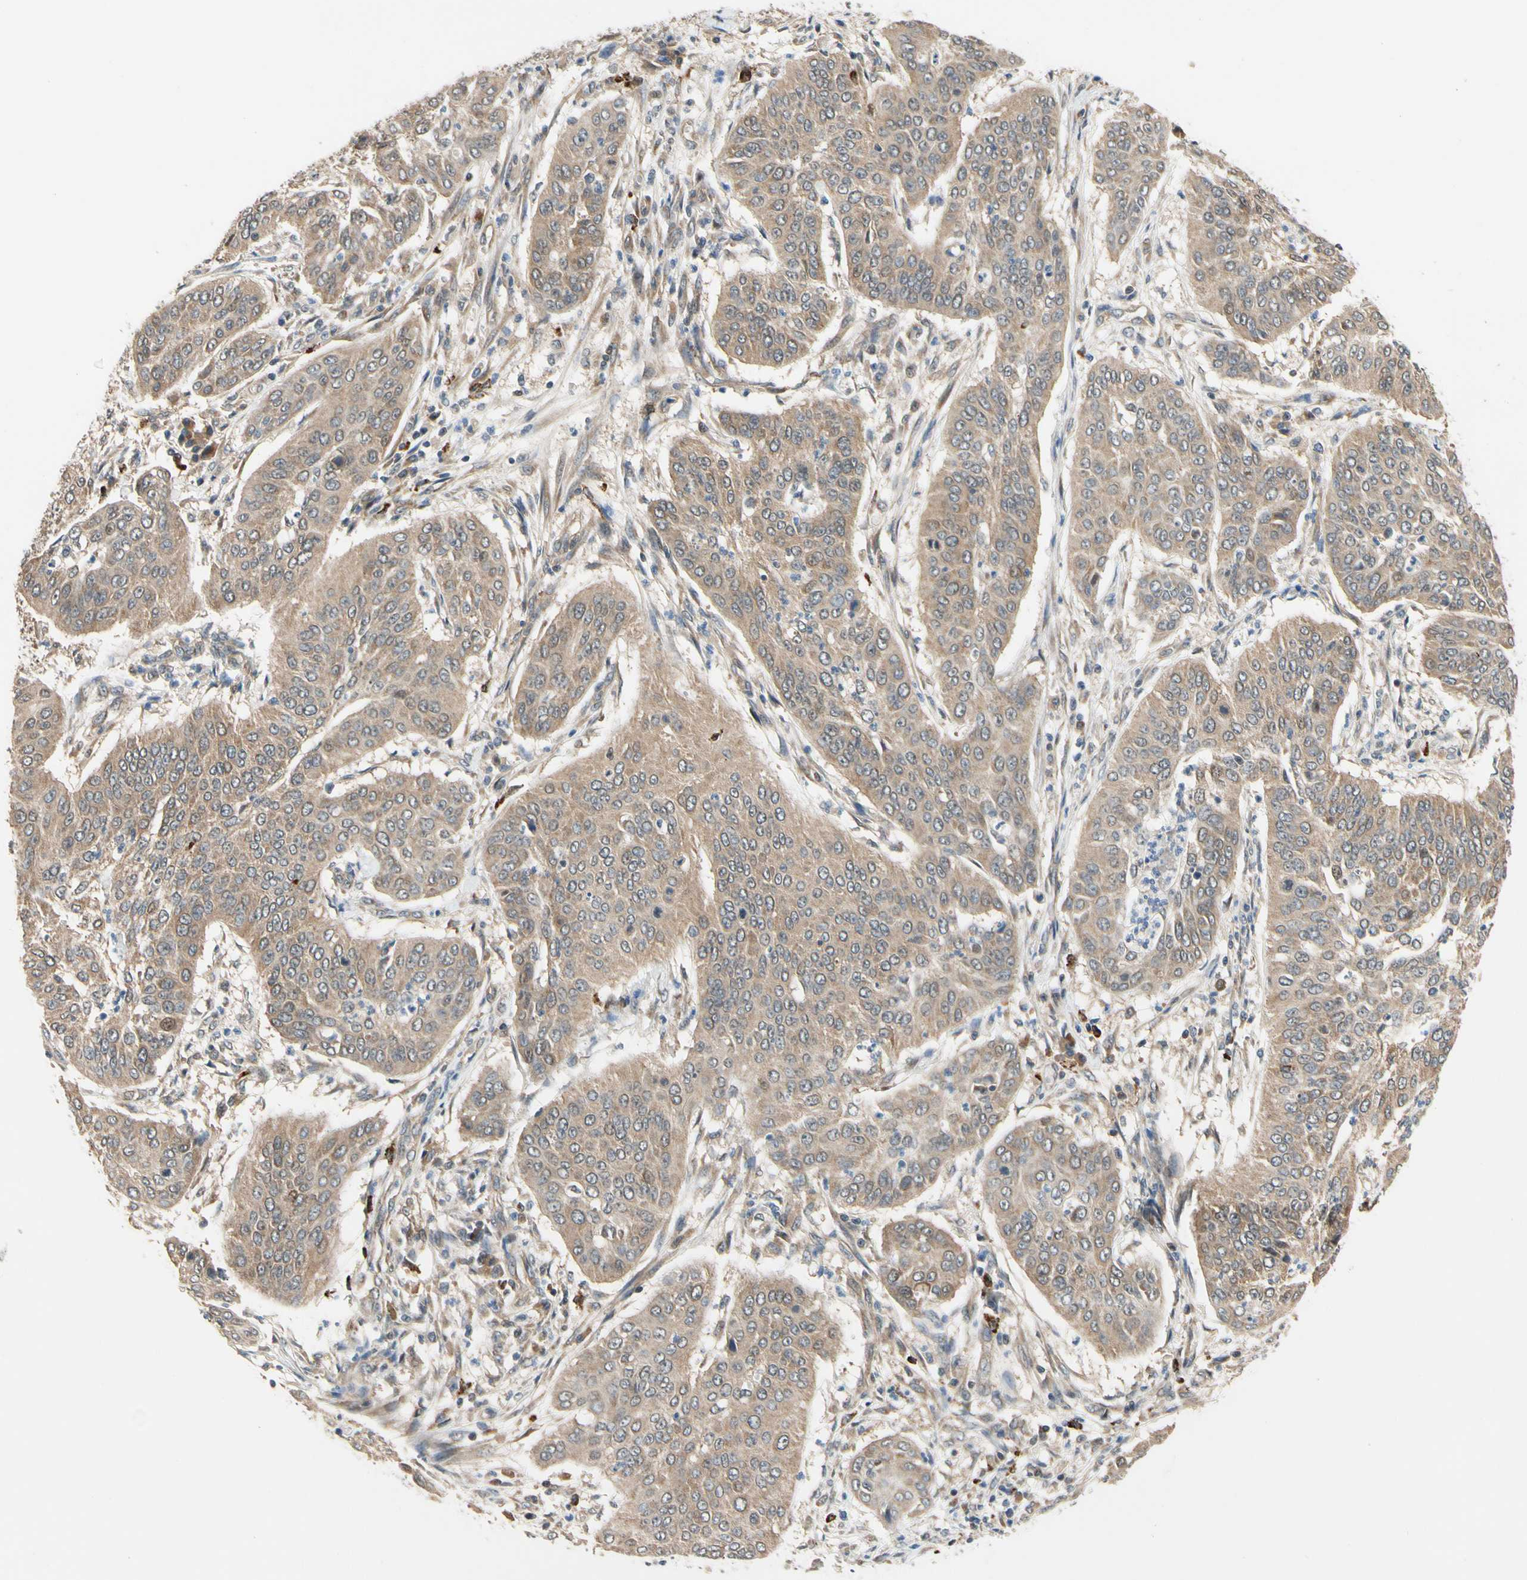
{"staining": {"intensity": "moderate", "quantity": ">75%", "location": "cytoplasmic/membranous"}, "tissue": "cervical cancer", "cell_type": "Tumor cells", "image_type": "cancer", "snomed": [{"axis": "morphology", "description": "Normal tissue, NOS"}, {"axis": "morphology", "description": "Squamous cell carcinoma, NOS"}, {"axis": "topography", "description": "Cervix"}], "caption": "The image demonstrates staining of cervical squamous cell carcinoma, revealing moderate cytoplasmic/membranous protein staining (brown color) within tumor cells. Ihc stains the protein in brown and the nuclei are stained blue.", "gene": "ANKHD1", "patient": {"sex": "female", "age": 39}}